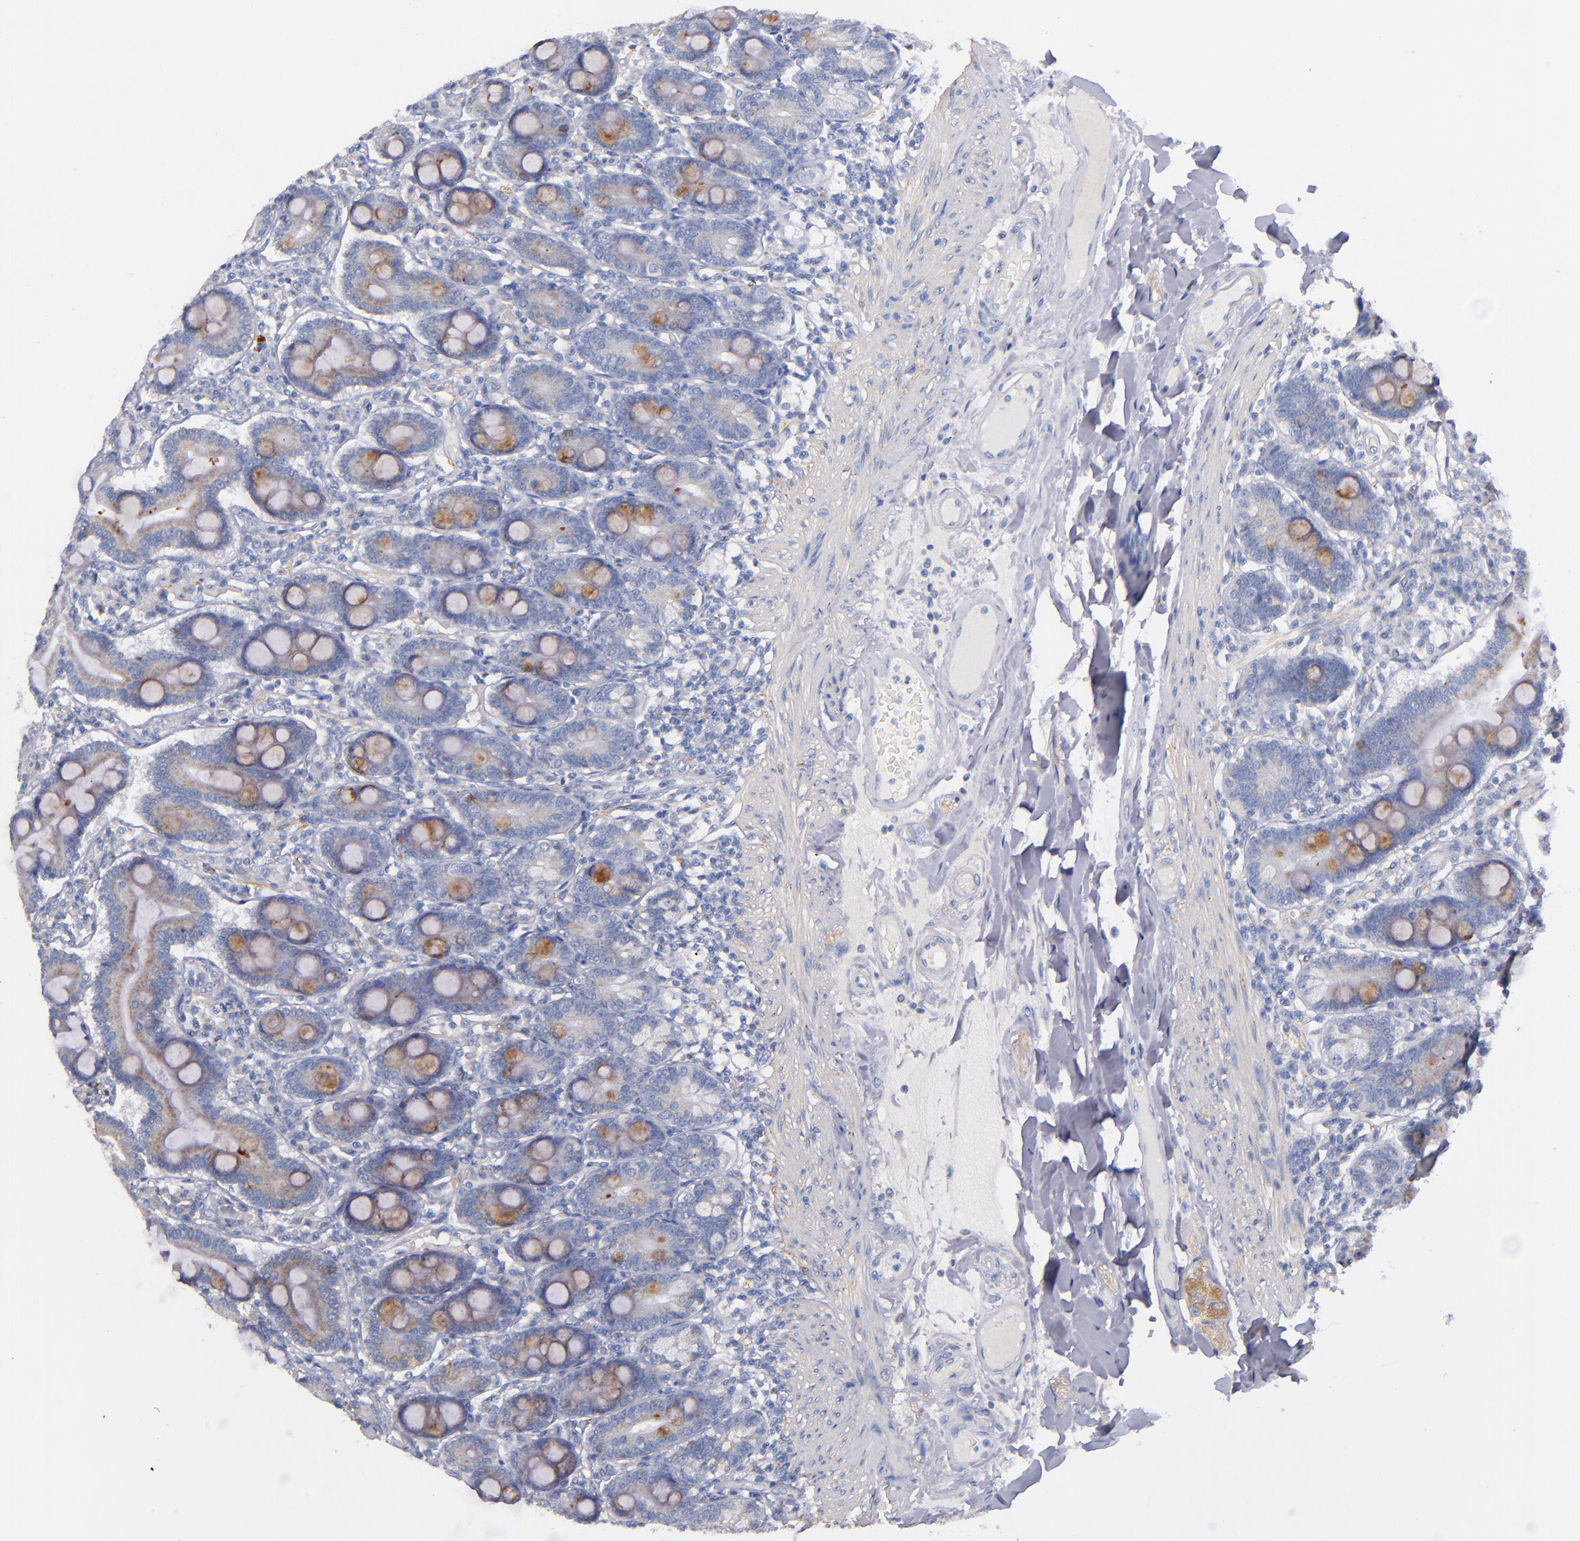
{"staining": {"intensity": "weak", "quantity": "<25%", "location": "cytoplasmic/membranous"}, "tissue": "duodenum", "cell_type": "Glandular cells", "image_type": "normal", "snomed": [{"axis": "morphology", "description": "Normal tissue, NOS"}, {"axis": "topography", "description": "Duodenum"}], "caption": "A photomicrograph of duodenum stained for a protein demonstrates no brown staining in glandular cells.", "gene": "CNTNAP2", "patient": {"sex": "female", "age": 64}}